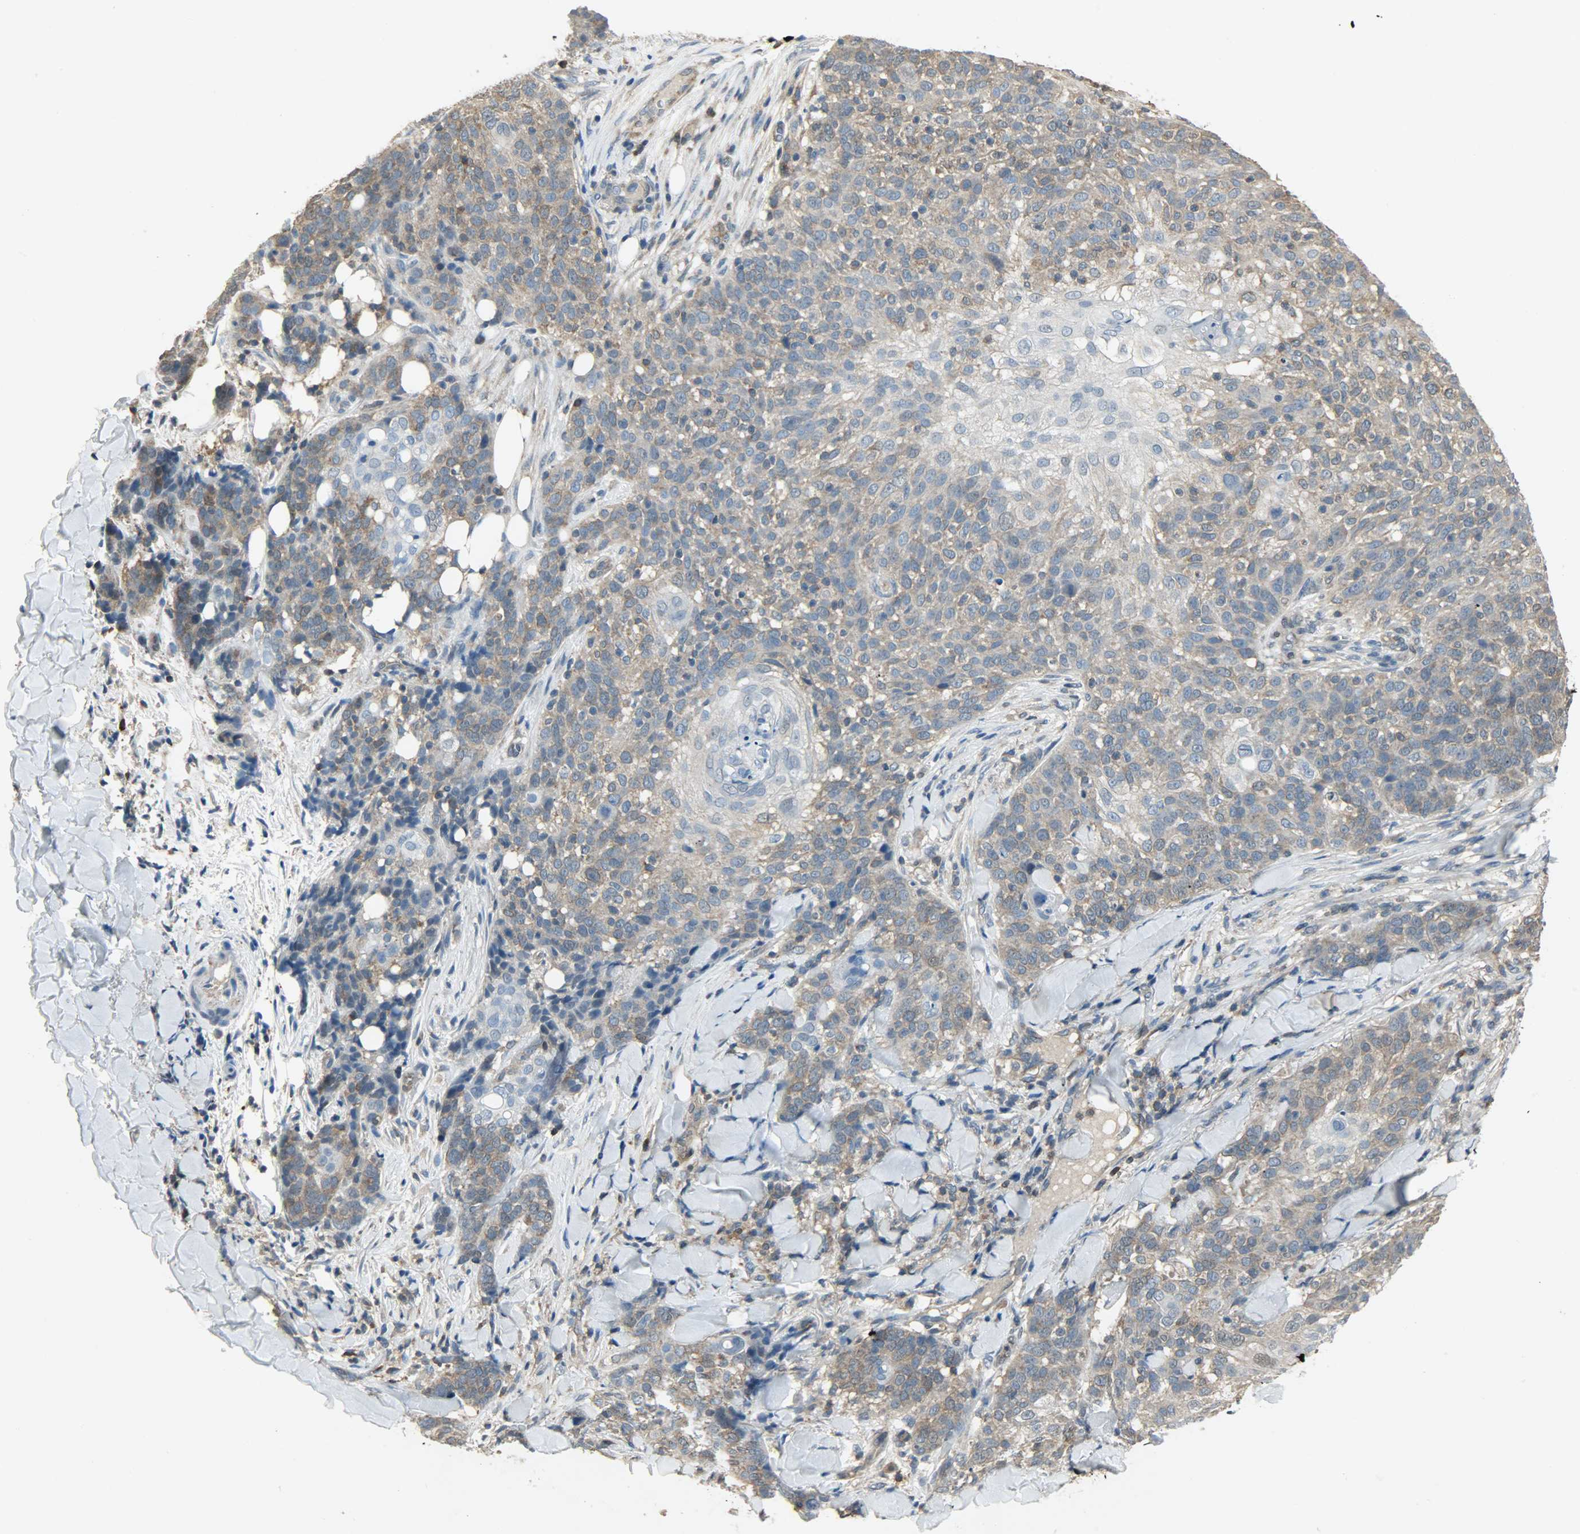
{"staining": {"intensity": "moderate", "quantity": ">75%", "location": "cytoplasmic/membranous"}, "tissue": "skin cancer", "cell_type": "Tumor cells", "image_type": "cancer", "snomed": [{"axis": "morphology", "description": "Normal tissue, NOS"}, {"axis": "morphology", "description": "Squamous cell carcinoma, NOS"}, {"axis": "topography", "description": "Skin"}], "caption": "The histopathology image shows immunohistochemical staining of skin cancer (squamous cell carcinoma). There is moderate cytoplasmic/membranous staining is identified in approximately >75% of tumor cells.", "gene": "LDHB", "patient": {"sex": "female", "age": 83}}